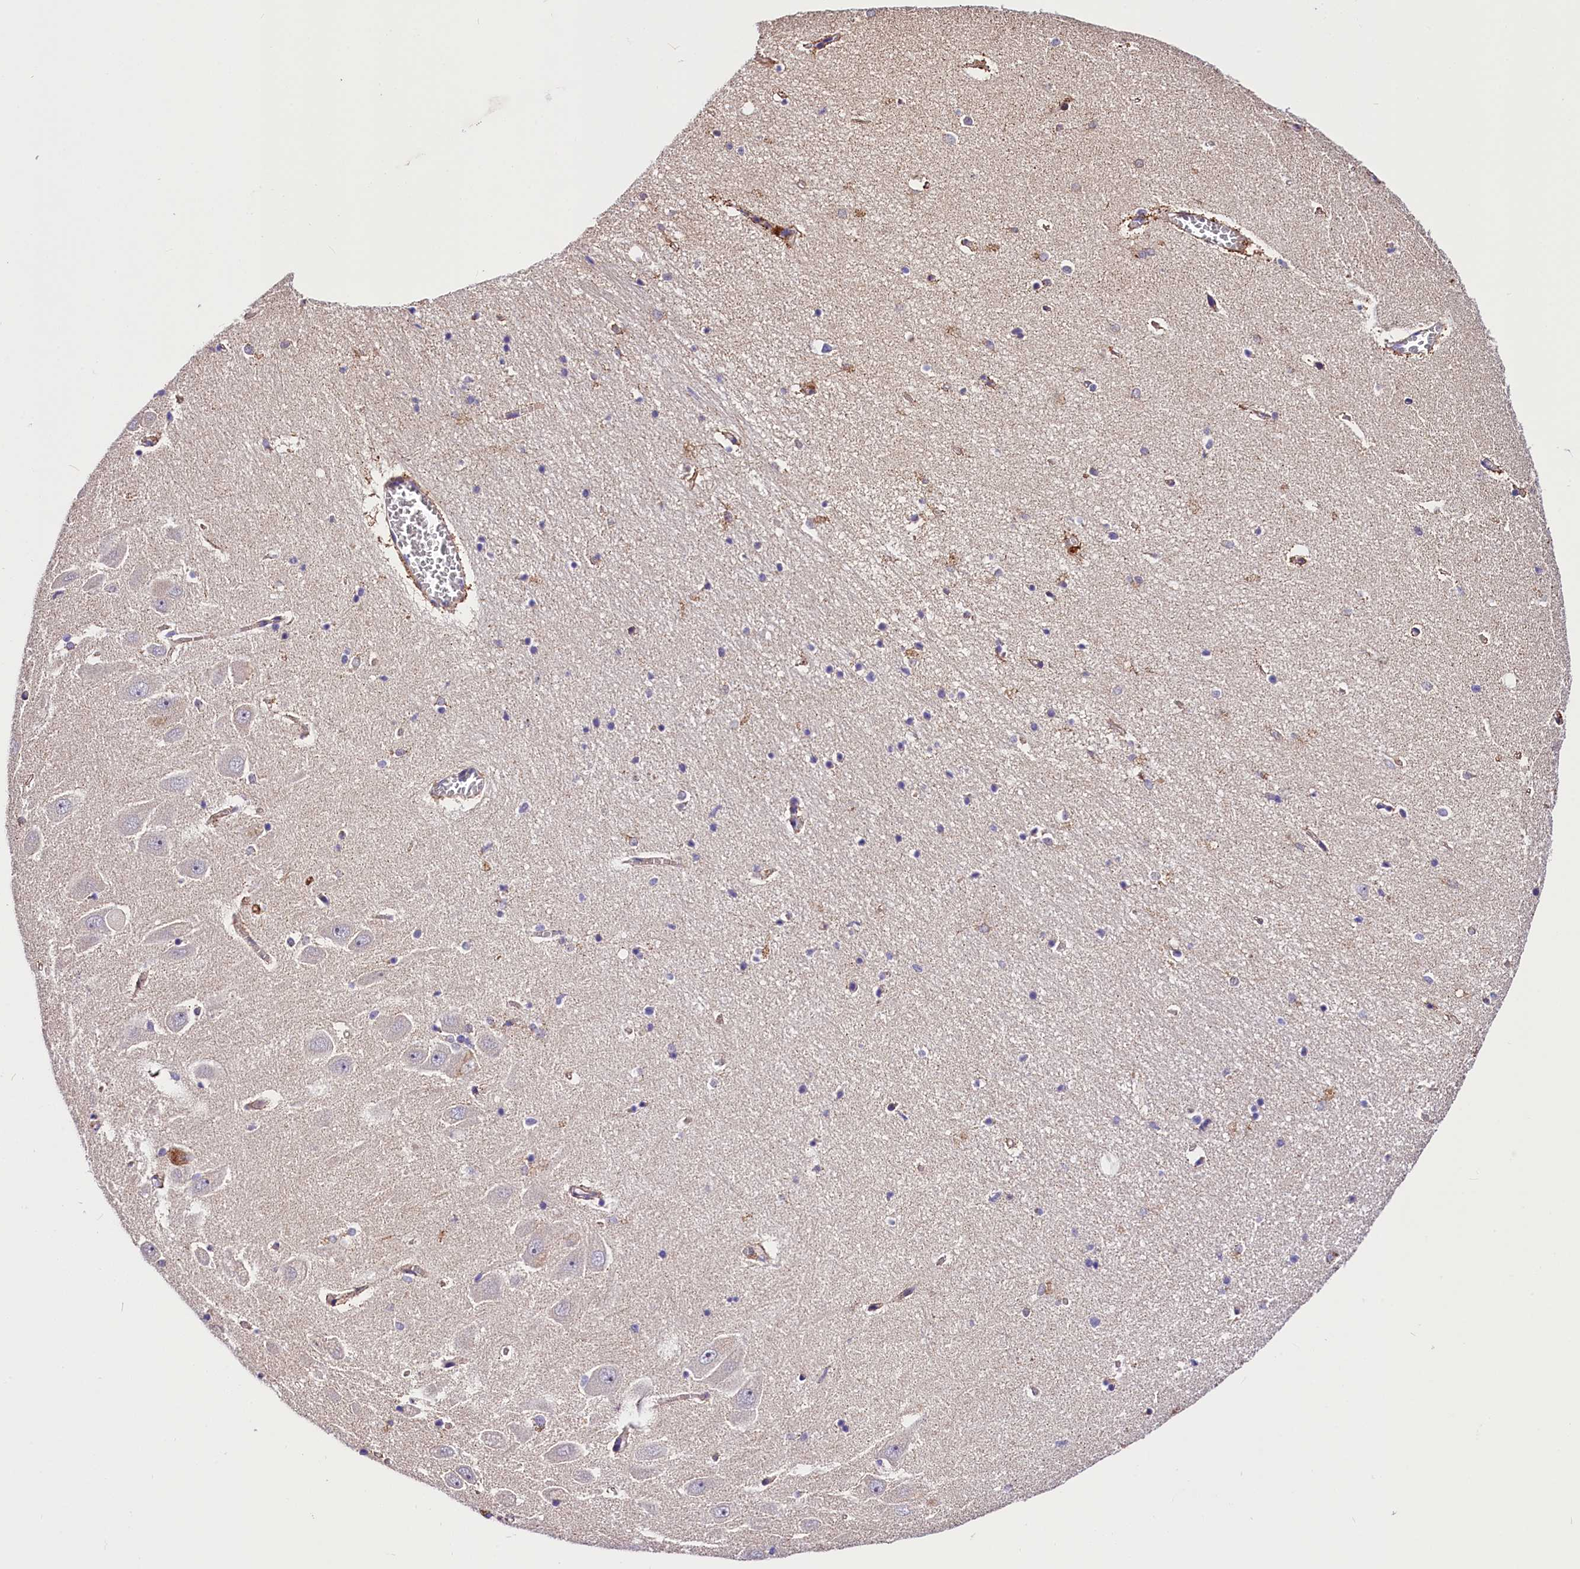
{"staining": {"intensity": "weak", "quantity": "<25%", "location": "cytoplasmic/membranous"}, "tissue": "hippocampus", "cell_type": "Glial cells", "image_type": "normal", "snomed": [{"axis": "morphology", "description": "Normal tissue, NOS"}, {"axis": "topography", "description": "Hippocampus"}], "caption": "Immunohistochemistry (IHC) micrograph of normal hippocampus: human hippocampus stained with DAB (3,3'-diaminobenzidine) shows no significant protein positivity in glial cells.", "gene": "ARMC6", "patient": {"sex": "female", "age": 64}}